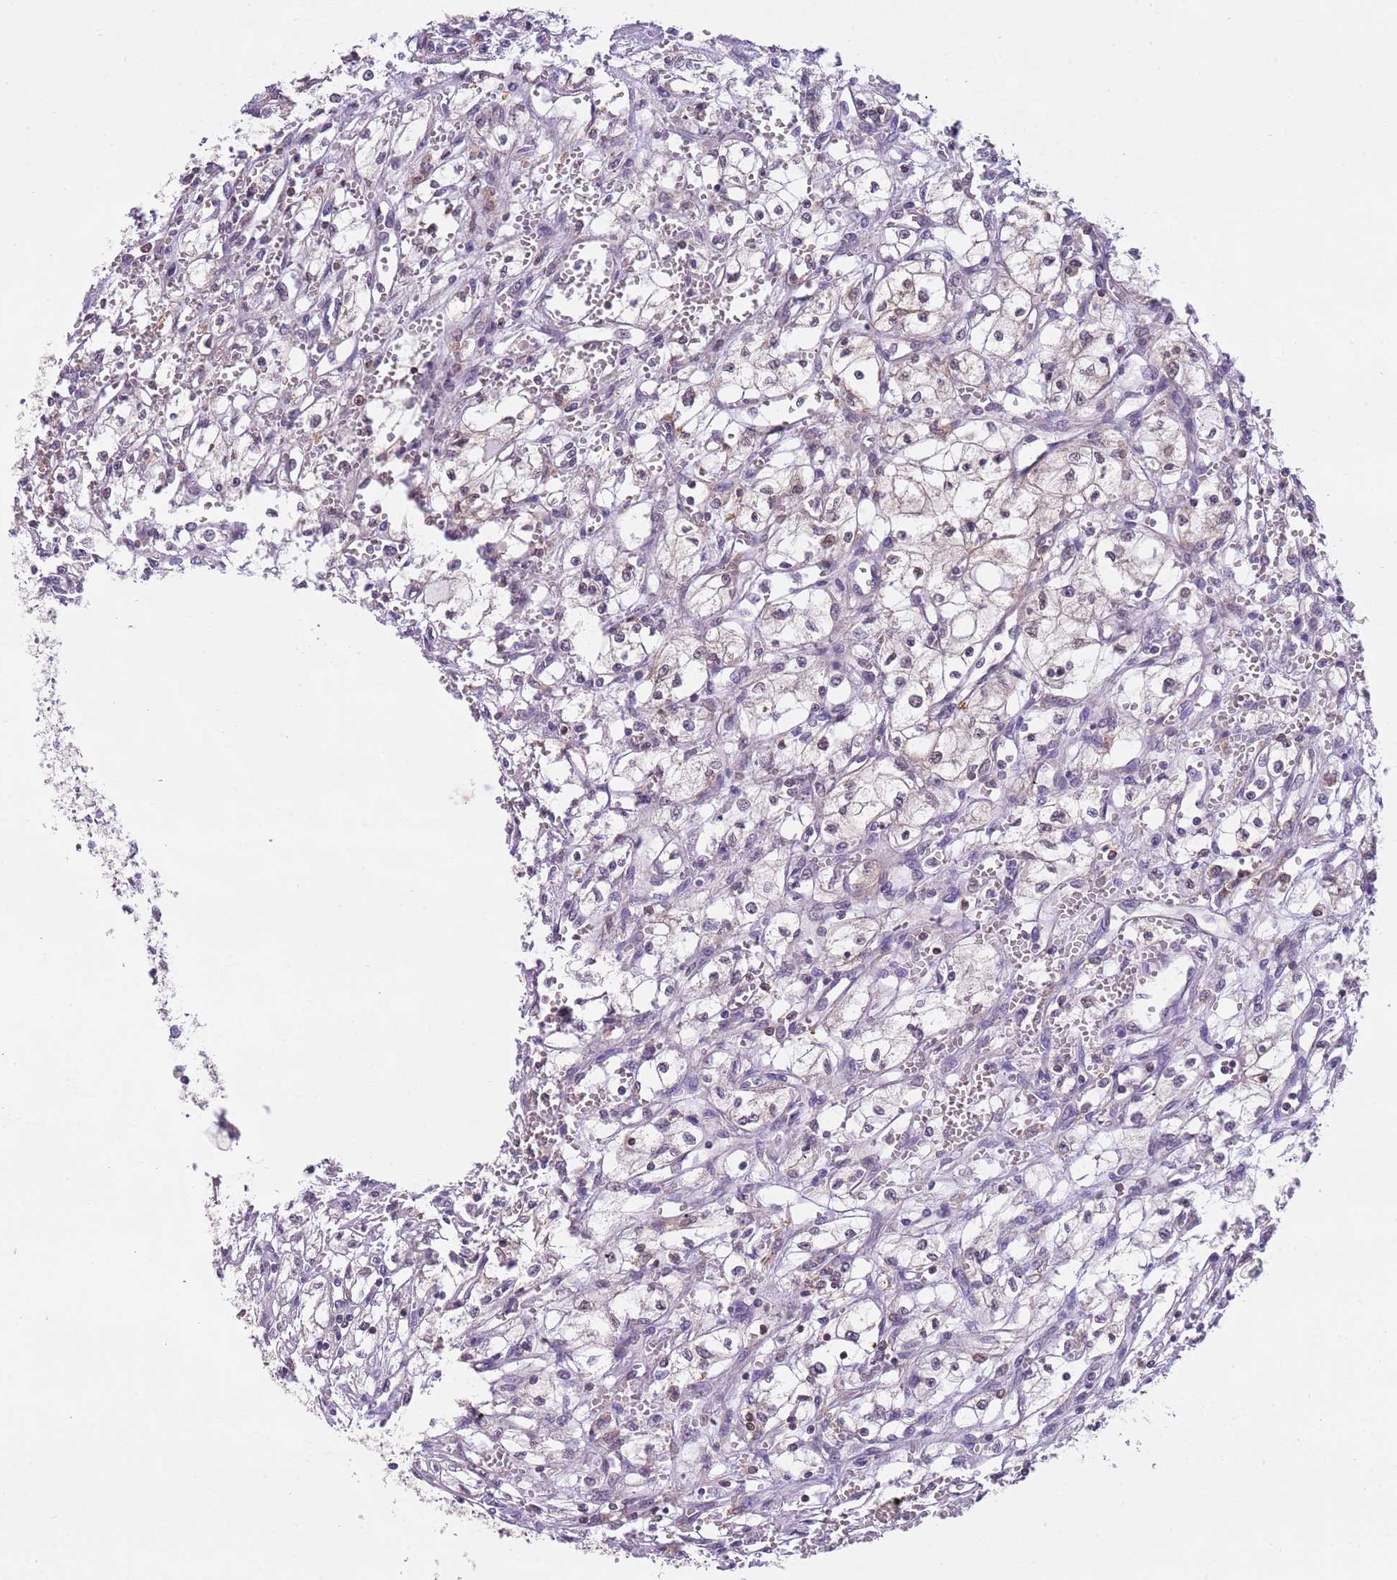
{"staining": {"intensity": "negative", "quantity": "none", "location": "none"}, "tissue": "renal cancer", "cell_type": "Tumor cells", "image_type": "cancer", "snomed": [{"axis": "morphology", "description": "Adenocarcinoma, NOS"}, {"axis": "topography", "description": "Kidney"}], "caption": "Histopathology image shows no protein positivity in tumor cells of renal adenocarcinoma tissue.", "gene": "STIP1", "patient": {"sex": "male", "age": 59}}